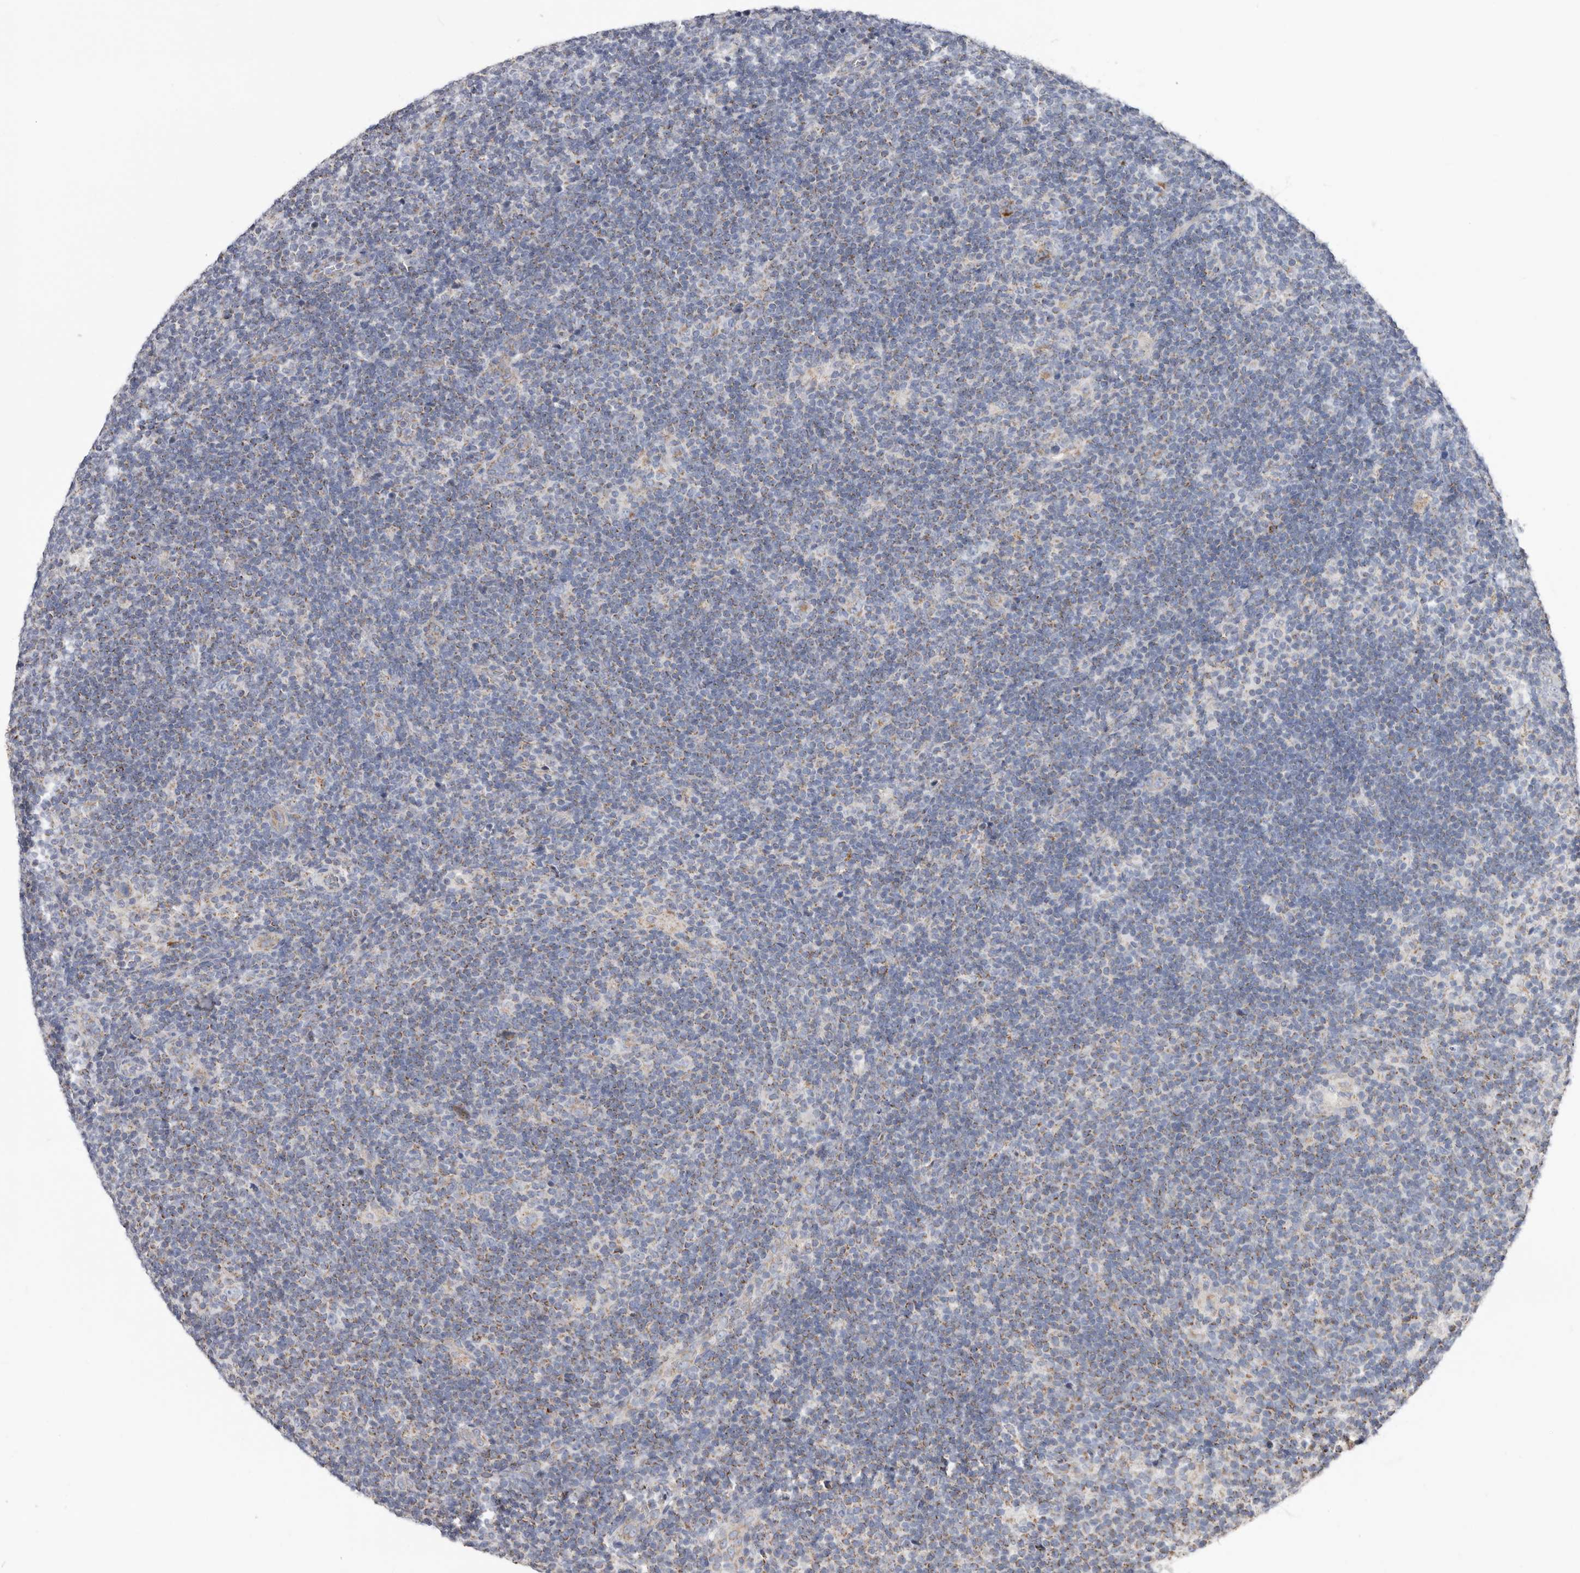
{"staining": {"intensity": "weak", "quantity": ">75%", "location": "cytoplasmic/membranous"}, "tissue": "lymphoma", "cell_type": "Tumor cells", "image_type": "cancer", "snomed": [{"axis": "morphology", "description": "Hodgkin's disease, NOS"}, {"axis": "topography", "description": "Lymph node"}], "caption": "IHC histopathology image of neoplastic tissue: human Hodgkin's disease stained using IHC reveals low levels of weak protein expression localized specifically in the cytoplasmic/membranous of tumor cells, appearing as a cytoplasmic/membranous brown color.", "gene": "RSPO2", "patient": {"sex": "female", "age": 57}}